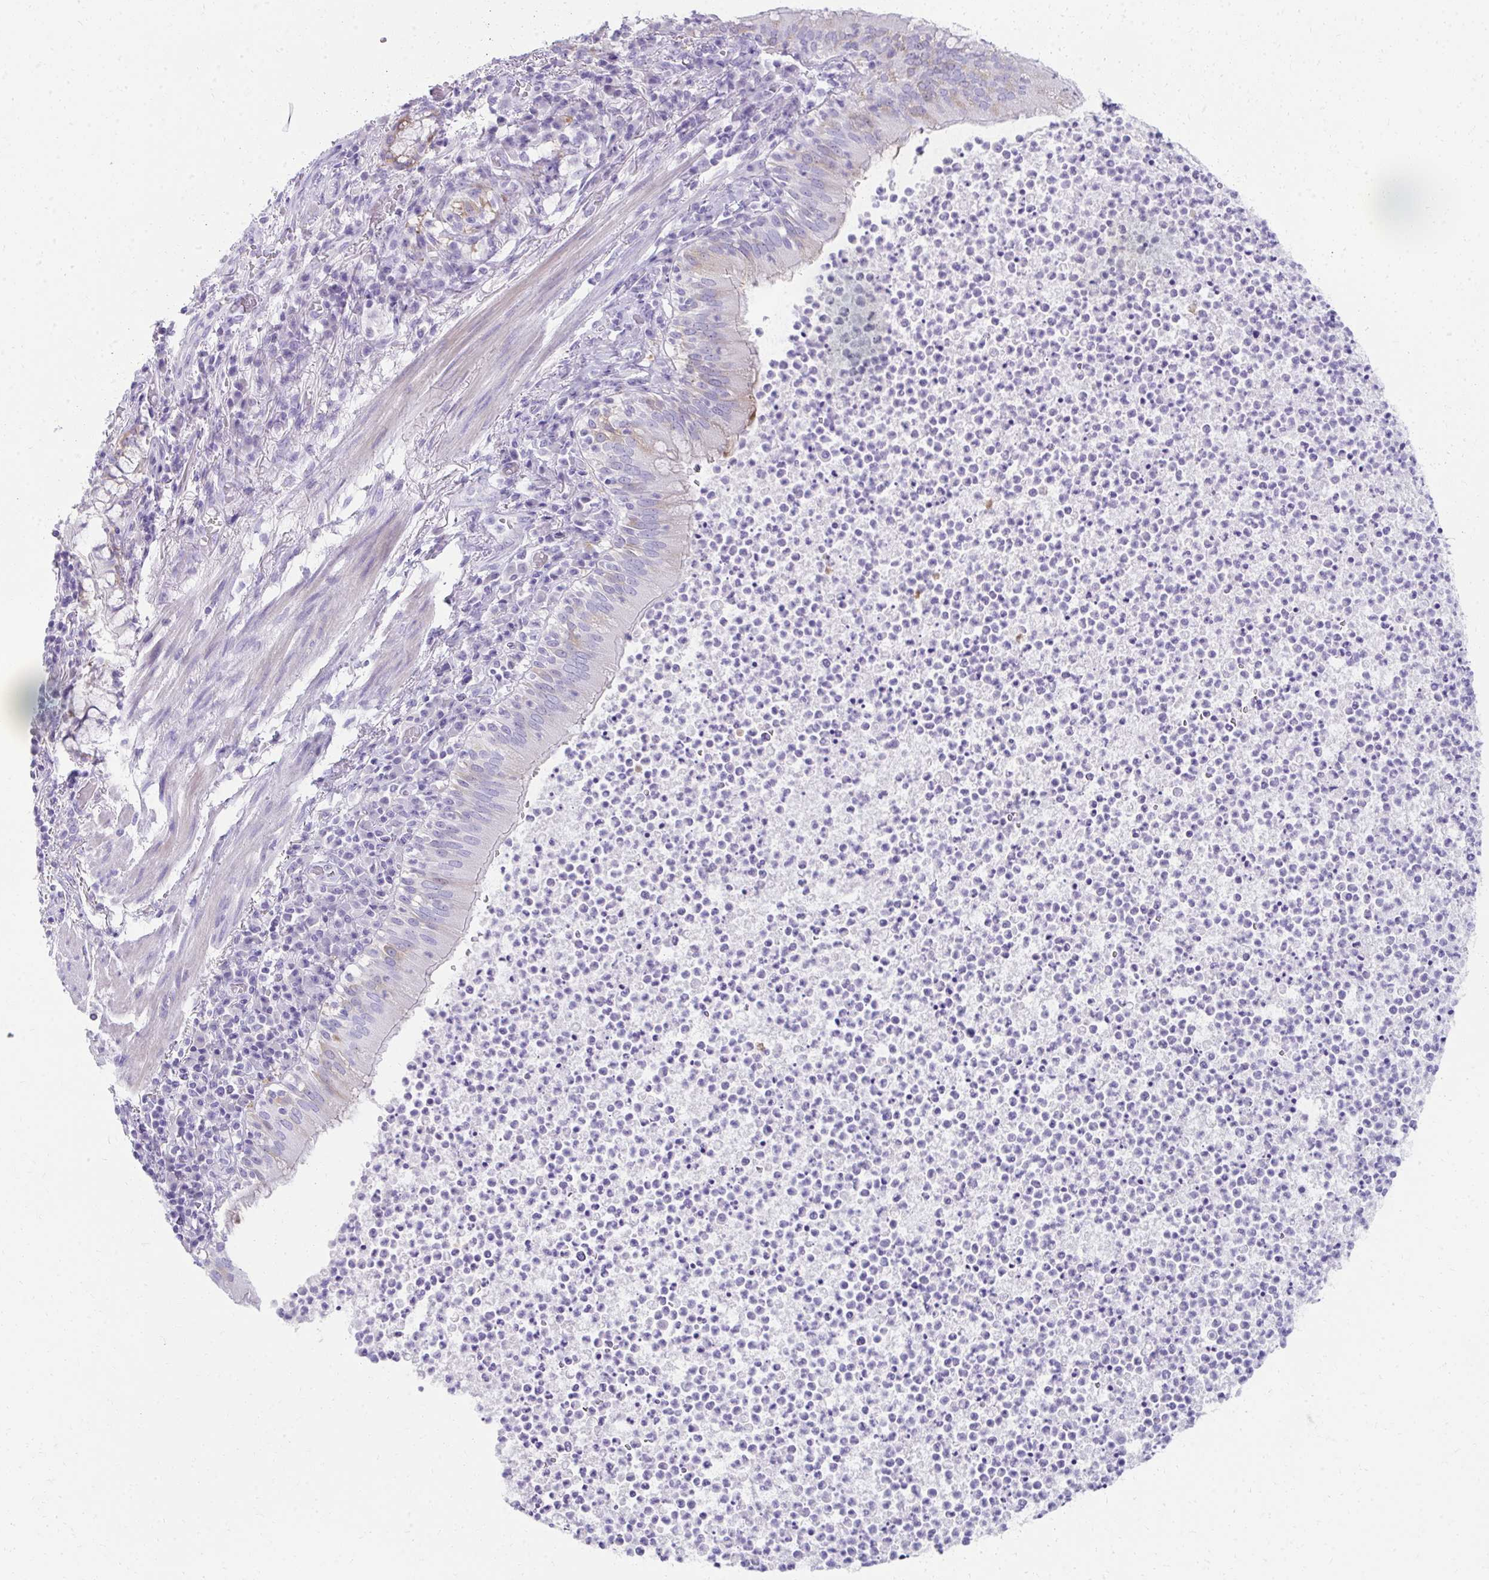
{"staining": {"intensity": "weak", "quantity": "<25%", "location": "cytoplasmic/membranous"}, "tissue": "bronchus", "cell_type": "Respiratory epithelial cells", "image_type": "normal", "snomed": [{"axis": "morphology", "description": "Normal tissue, NOS"}, {"axis": "topography", "description": "Lymph node"}, {"axis": "topography", "description": "Bronchus"}], "caption": "Immunohistochemistry micrograph of normal bronchus stained for a protein (brown), which exhibits no expression in respiratory epithelial cells.", "gene": "SEC14L3", "patient": {"sex": "male", "age": 56}}